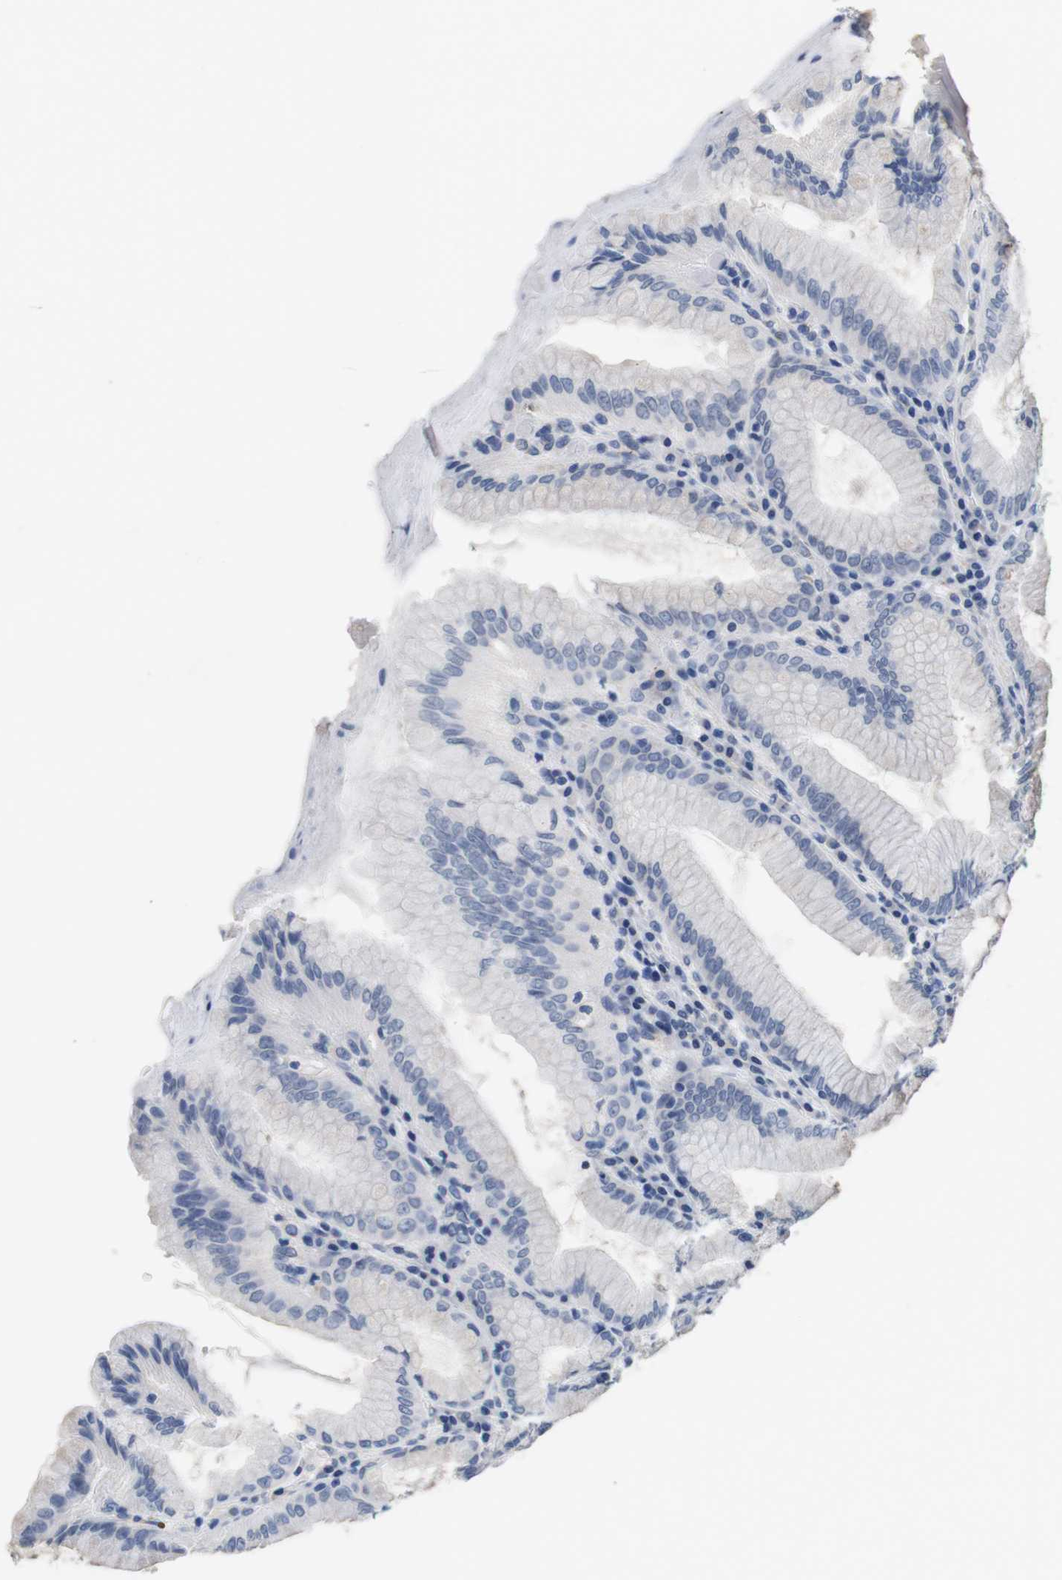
{"staining": {"intensity": "negative", "quantity": "none", "location": "none"}, "tissue": "stomach", "cell_type": "Glandular cells", "image_type": "normal", "snomed": [{"axis": "morphology", "description": "Normal tissue, NOS"}, {"axis": "topography", "description": "Stomach, lower"}], "caption": "Immunohistochemistry (IHC) micrograph of normal stomach stained for a protein (brown), which shows no expression in glandular cells.", "gene": "MAP6", "patient": {"sex": "female", "age": 76}}